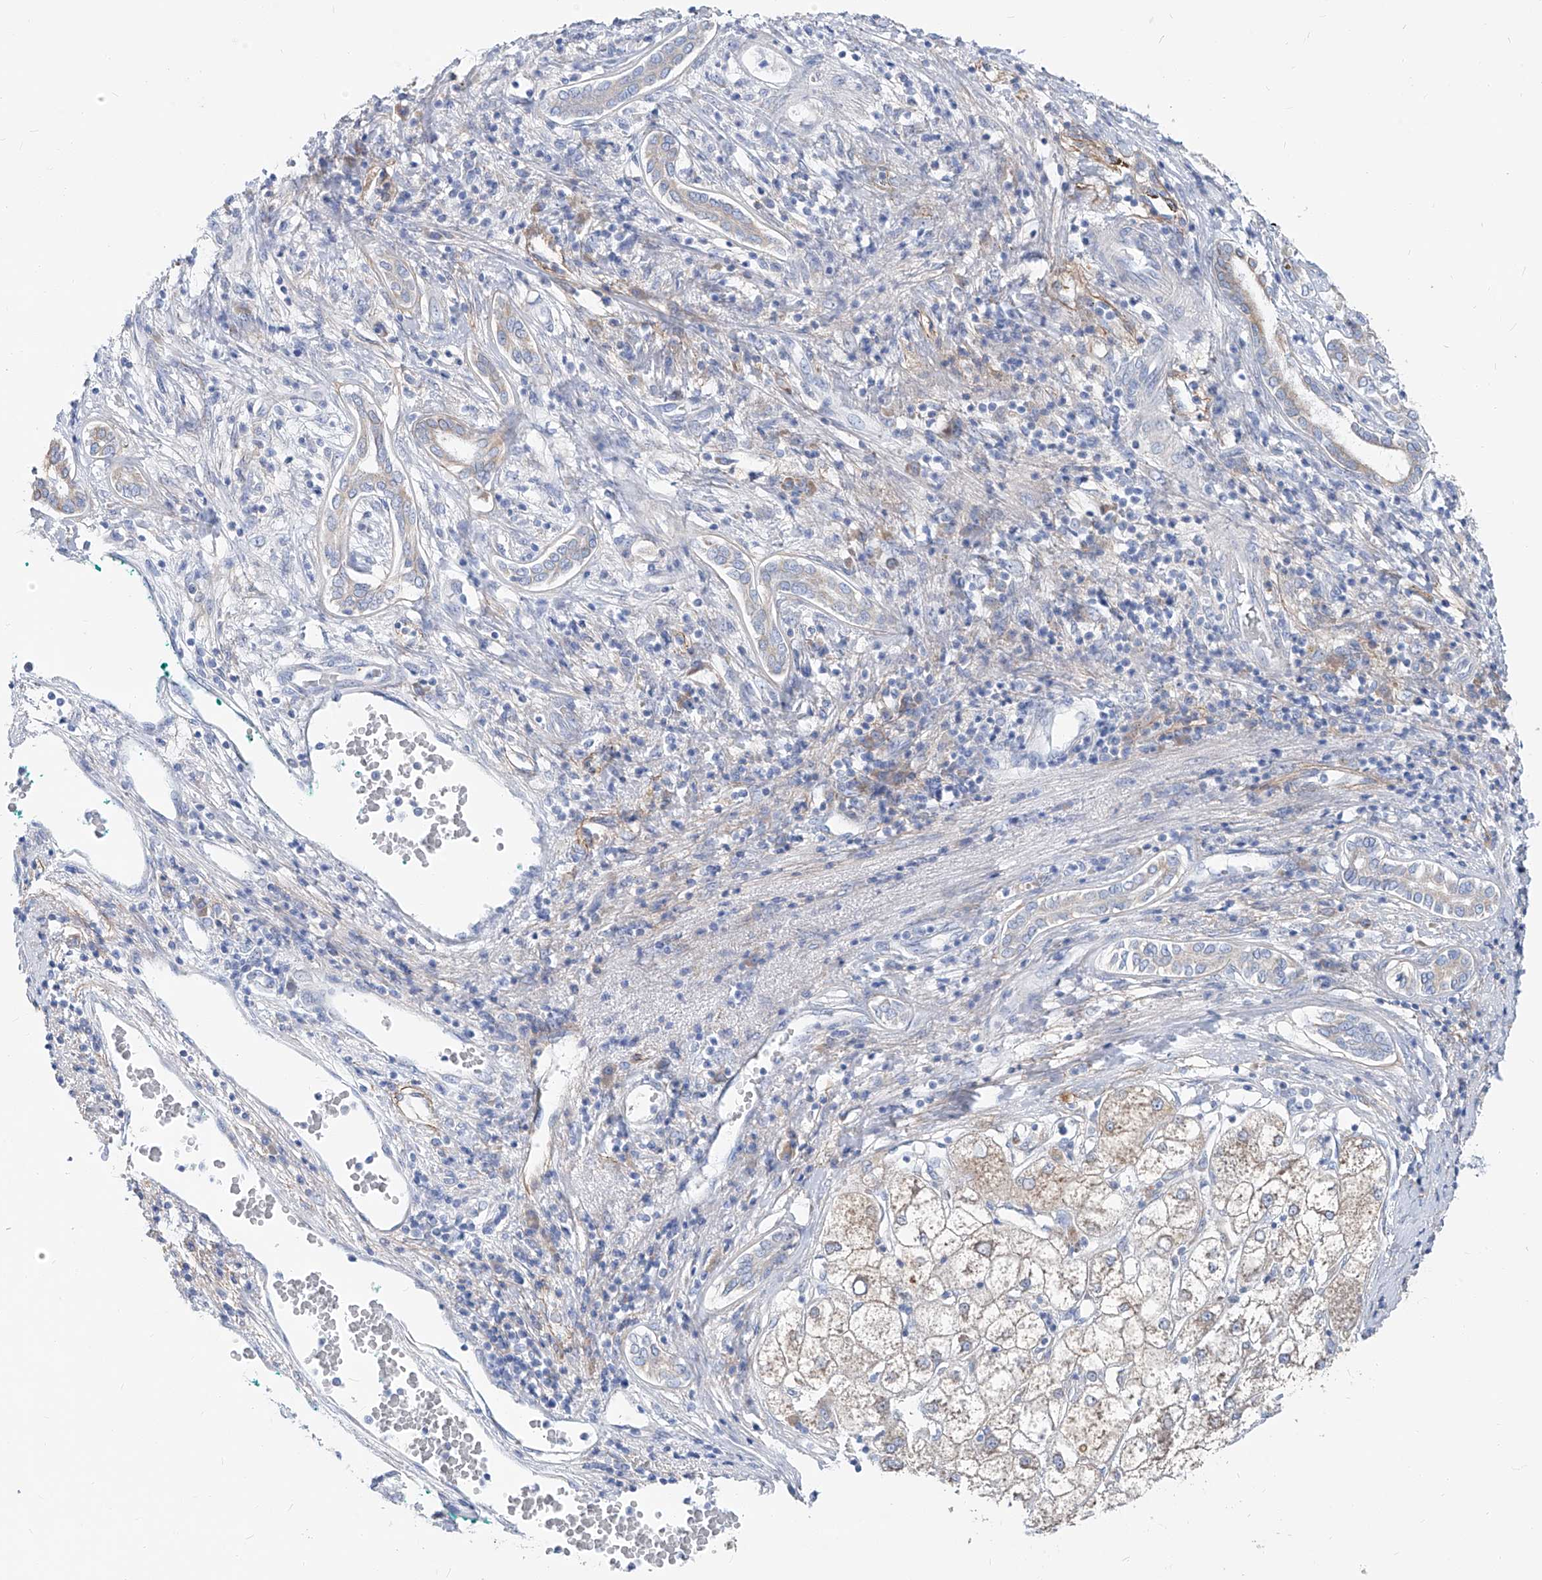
{"staining": {"intensity": "negative", "quantity": "none", "location": "none"}, "tissue": "liver cancer", "cell_type": "Tumor cells", "image_type": "cancer", "snomed": [{"axis": "morphology", "description": "Carcinoma, Hepatocellular, NOS"}, {"axis": "topography", "description": "Liver"}], "caption": "This image is of liver cancer (hepatocellular carcinoma) stained with immunohistochemistry (IHC) to label a protein in brown with the nuclei are counter-stained blue. There is no expression in tumor cells.", "gene": "UFL1", "patient": {"sex": "male", "age": 65}}